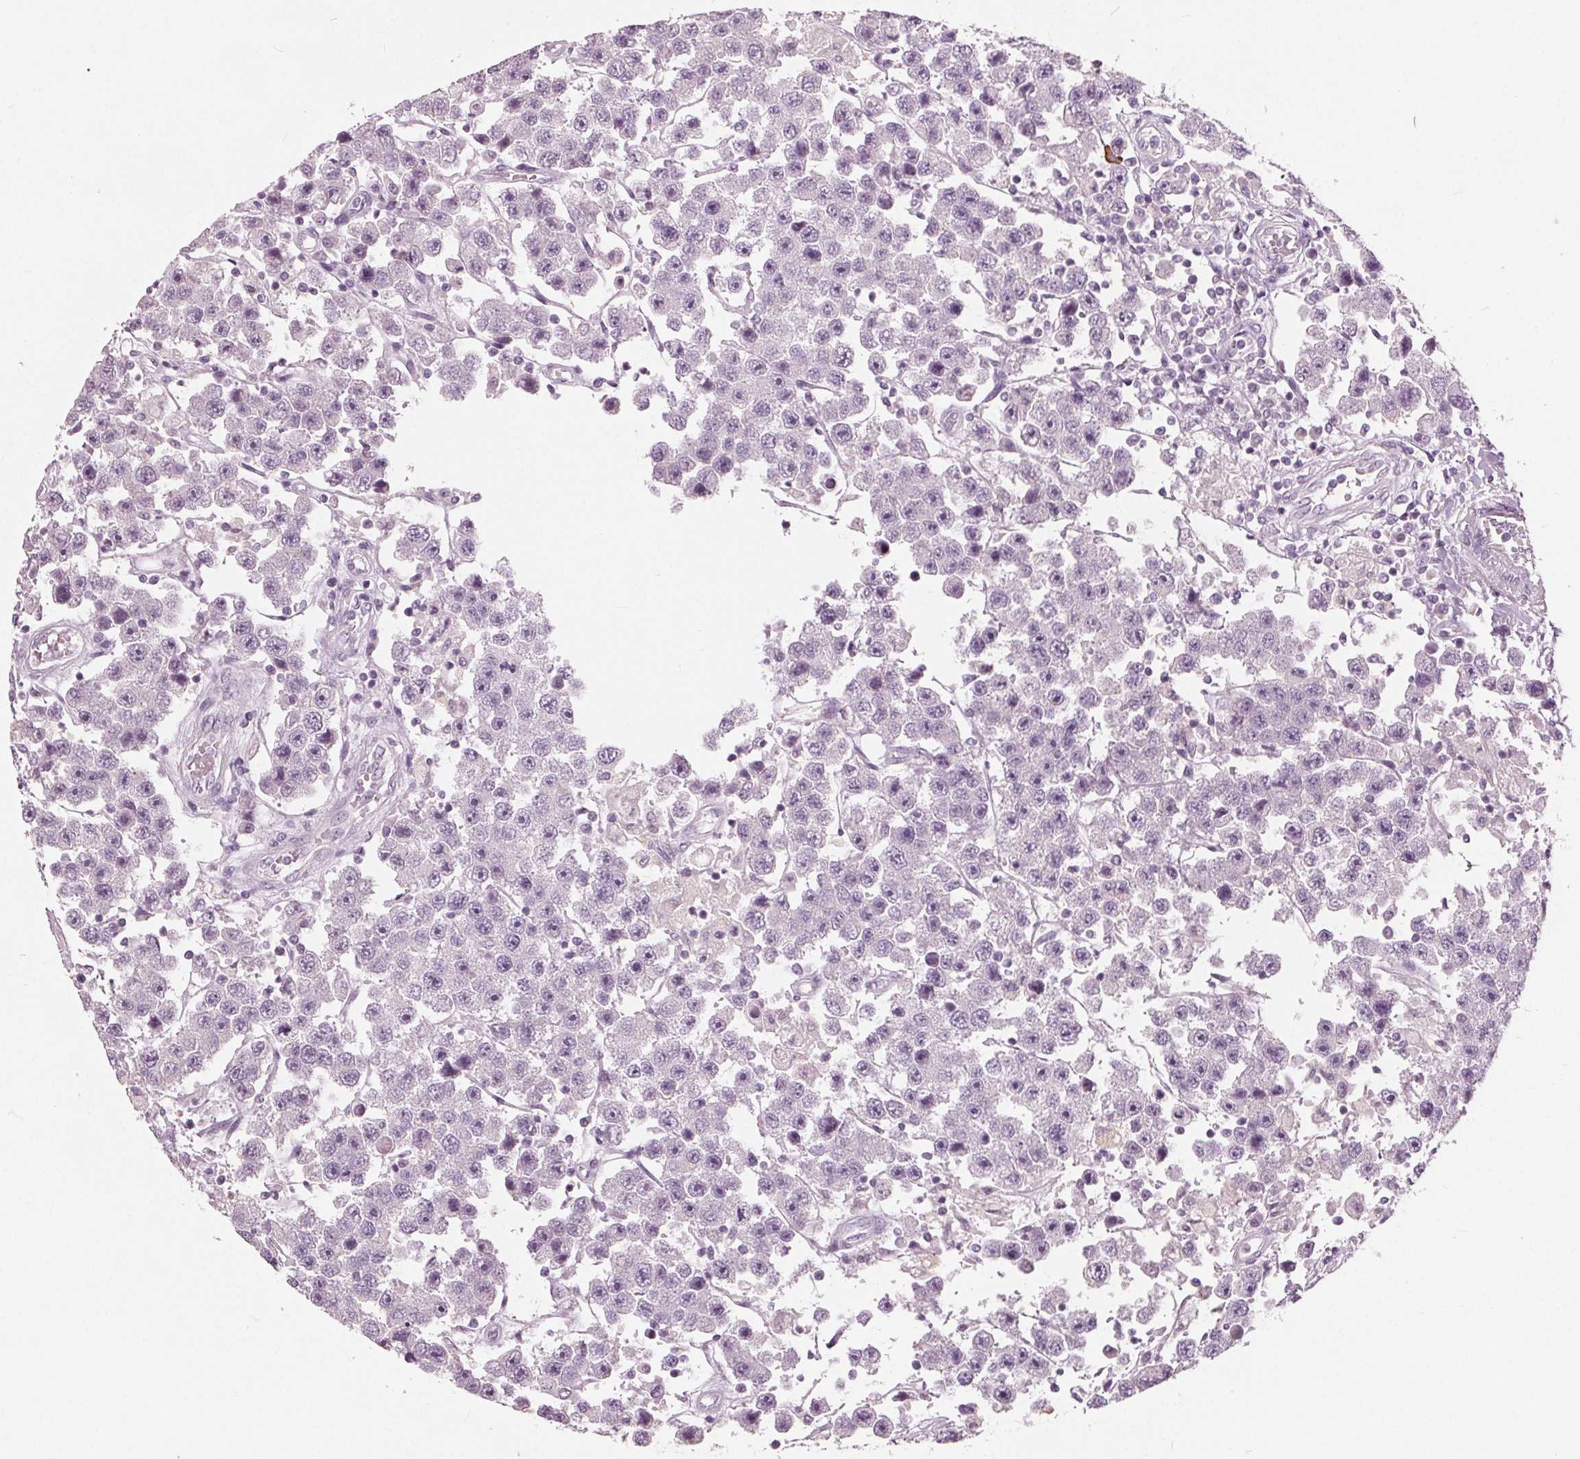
{"staining": {"intensity": "negative", "quantity": "none", "location": "none"}, "tissue": "testis cancer", "cell_type": "Tumor cells", "image_type": "cancer", "snomed": [{"axis": "morphology", "description": "Seminoma, NOS"}, {"axis": "topography", "description": "Testis"}], "caption": "High magnification brightfield microscopy of testis cancer stained with DAB (3,3'-diaminobenzidine) (brown) and counterstained with hematoxylin (blue): tumor cells show no significant staining.", "gene": "TKFC", "patient": {"sex": "male", "age": 45}}